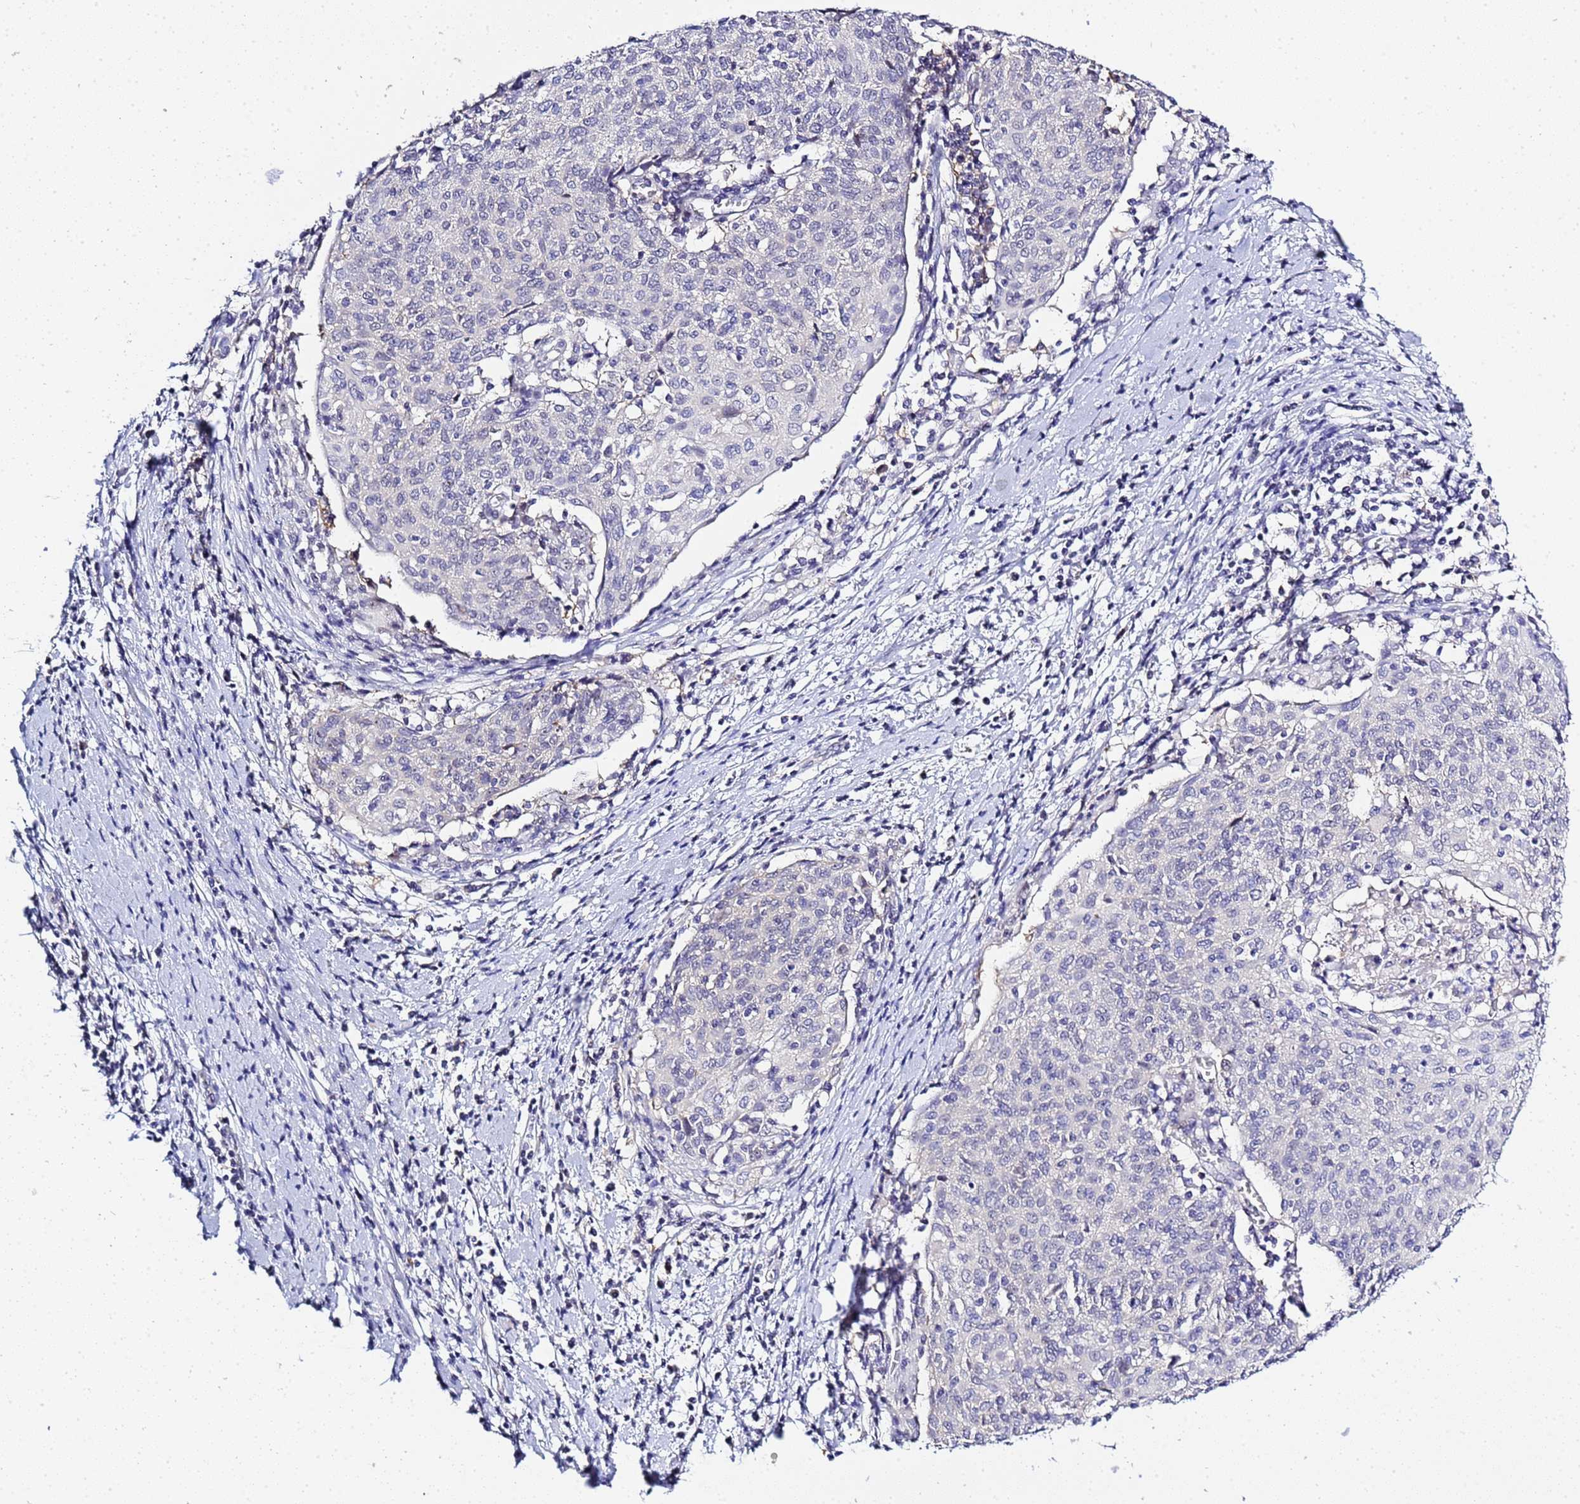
{"staining": {"intensity": "negative", "quantity": "none", "location": "none"}, "tissue": "cervical cancer", "cell_type": "Tumor cells", "image_type": "cancer", "snomed": [{"axis": "morphology", "description": "Squamous cell carcinoma, NOS"}, {"axis": "topography", "description": "Cervix"}], "caption": "This is an IHC micrograph of human cervical cancer. There is no staining in tumor cells.", "gene": "ACTL6B", "patient": {"sex": "female", "age": 52}}